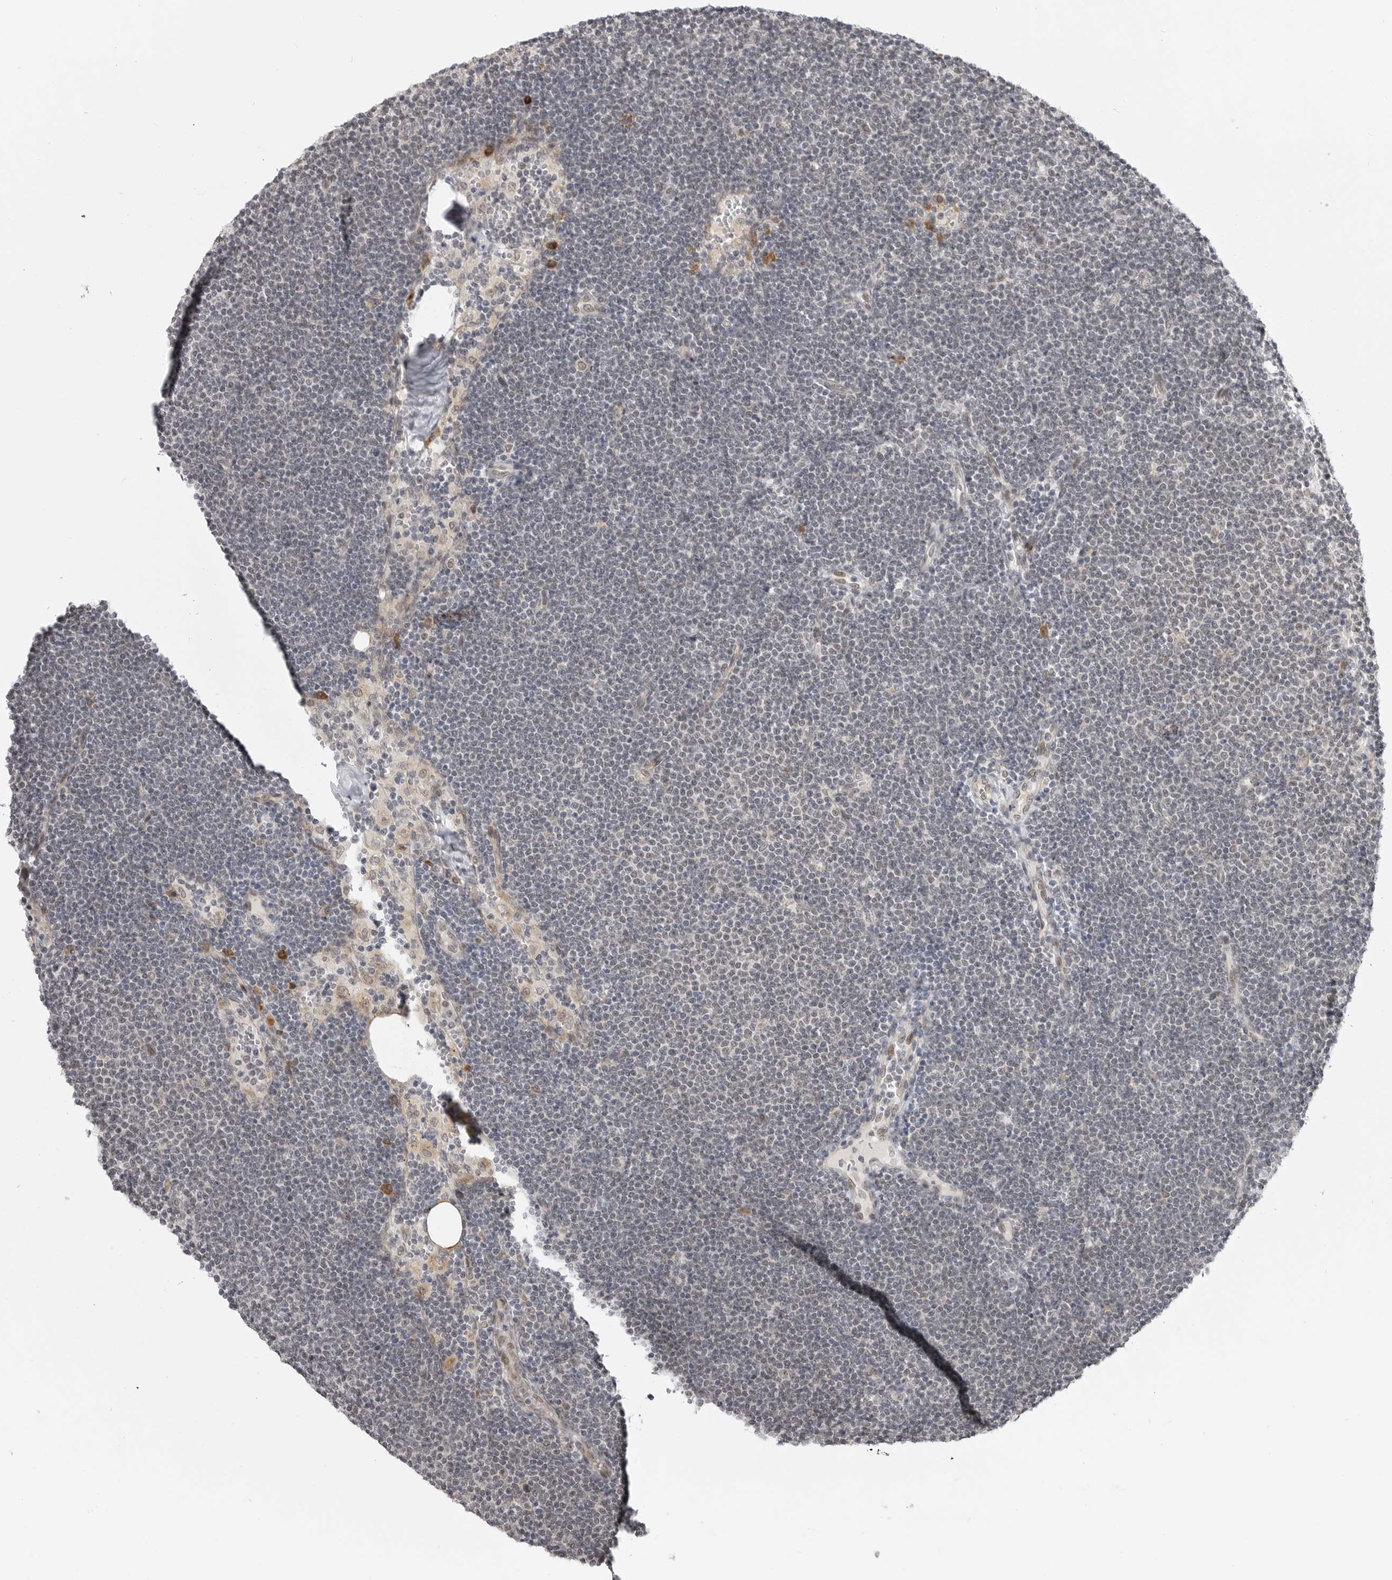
{"staining": {"intensity": "negative", "quantity": "none", "location": "none"}, "tissue": "lymphoma", "cell_type": "Tumor cells", "image_type": "cancer", "snomed": [{"axis": "morphology", "description": "Malignant lymphoma, non-Hodgkin's type, Low grade"}, {"axis": "topography", "description": "Lymph node"}], "caption": "Tumor cells show no significant staining in lymphoma.", "gene": "CEP295NL", "patient": {"sex": "female", "age": 53}}